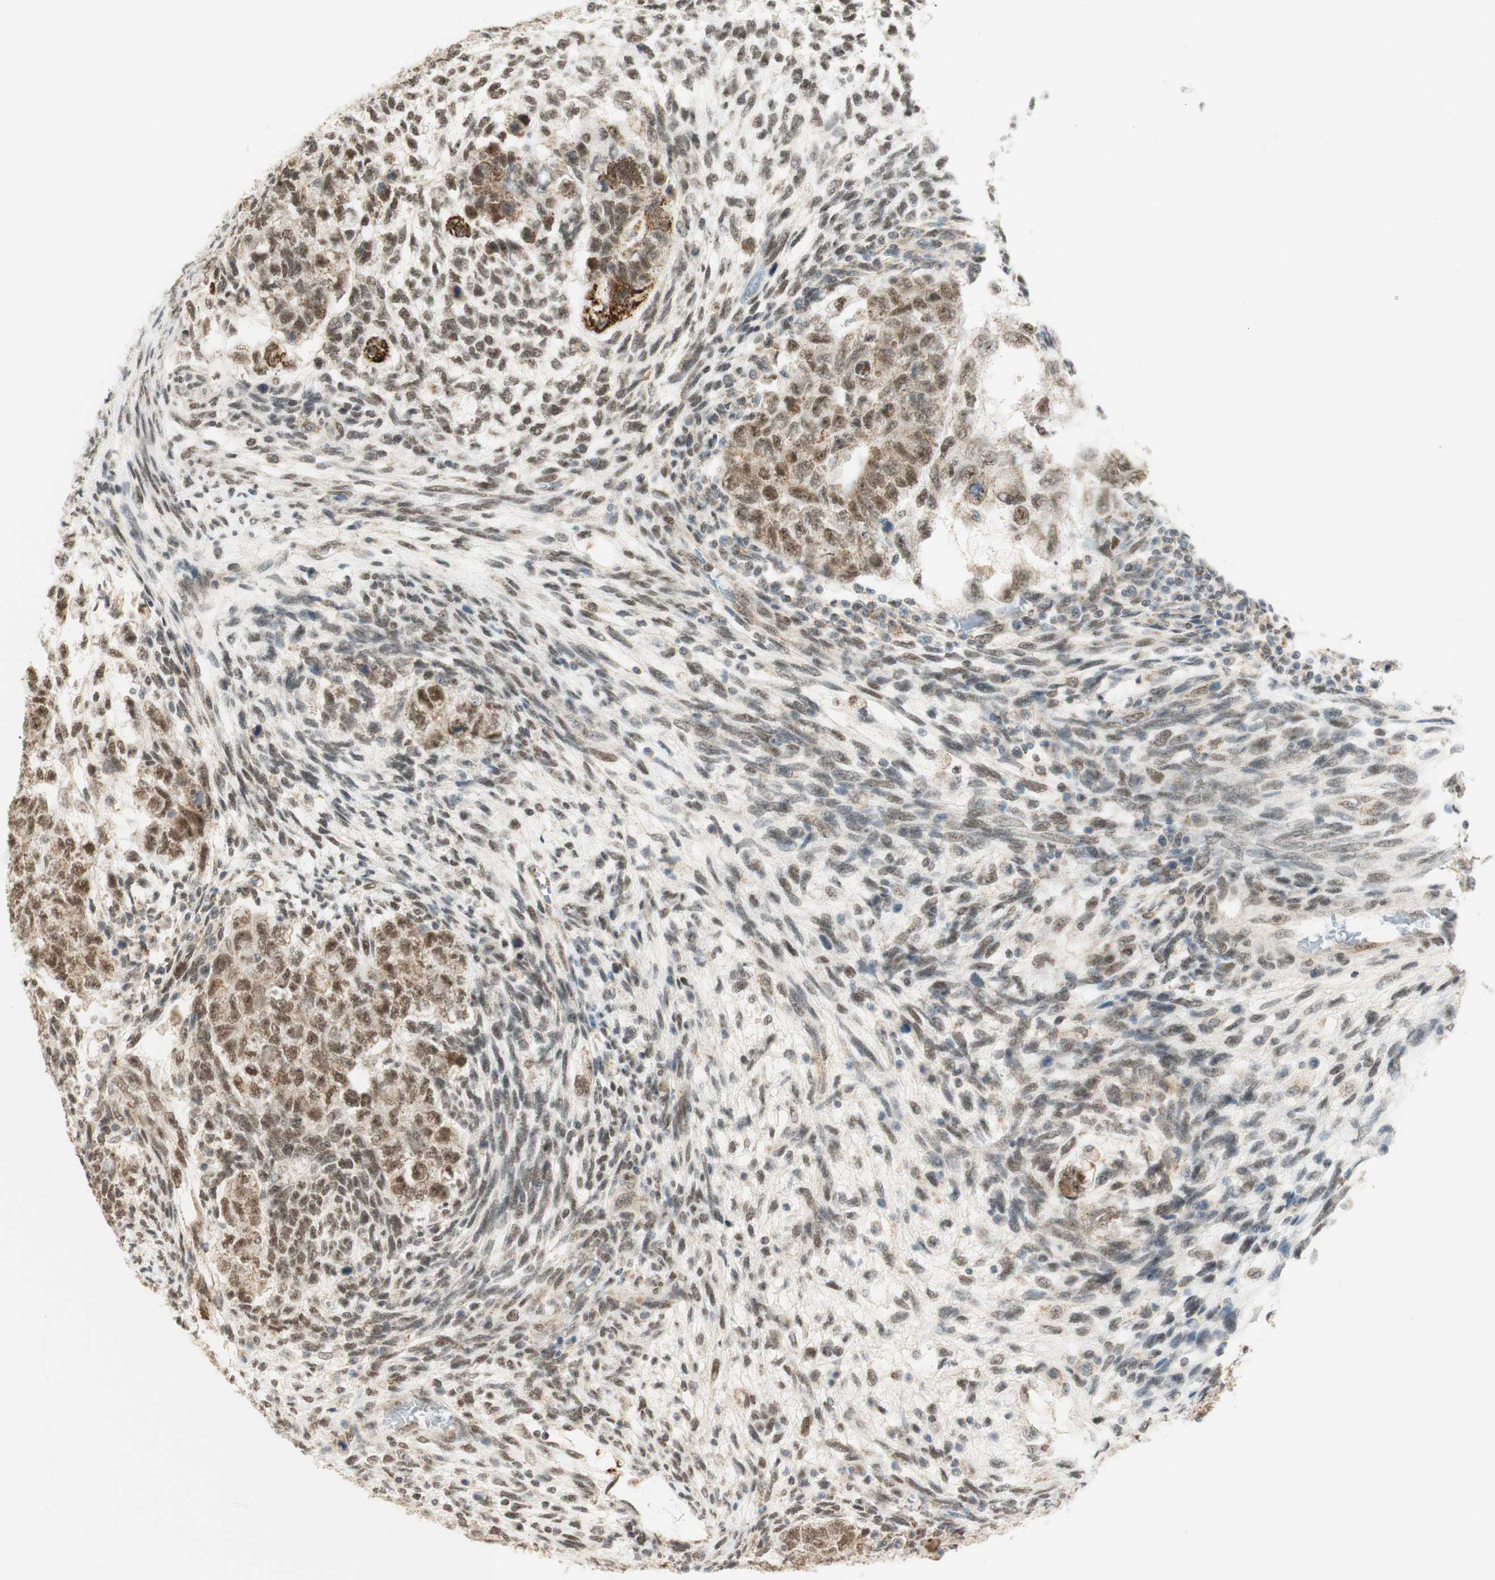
{"staining": {"intensity": "moderate", "quantity": ">75%", "location": "nuclear"}, "tissue": "testis cancer", "cell_type": "Tumor cells", "image_type": "cancer", "snomed": [{"axis": "morphology", "description": "Normal tissue, NOS"}, {"axis": "morphology", "description": "Carcinoma, Embryonal, NOS"}, {"axis": "topography", "description": "Testis"}], "caption": "High-power microscopy captured an immunohistochemistry image of embryonal carcinoma (testis), revealing moderate nuclear positivity in approximately >75% of tumor cells. The protein of interest is shown in brown color, while the nuclei are stained blue.", "gene": "ZNF782", "patient": {"sex": "male", "age": 36}}